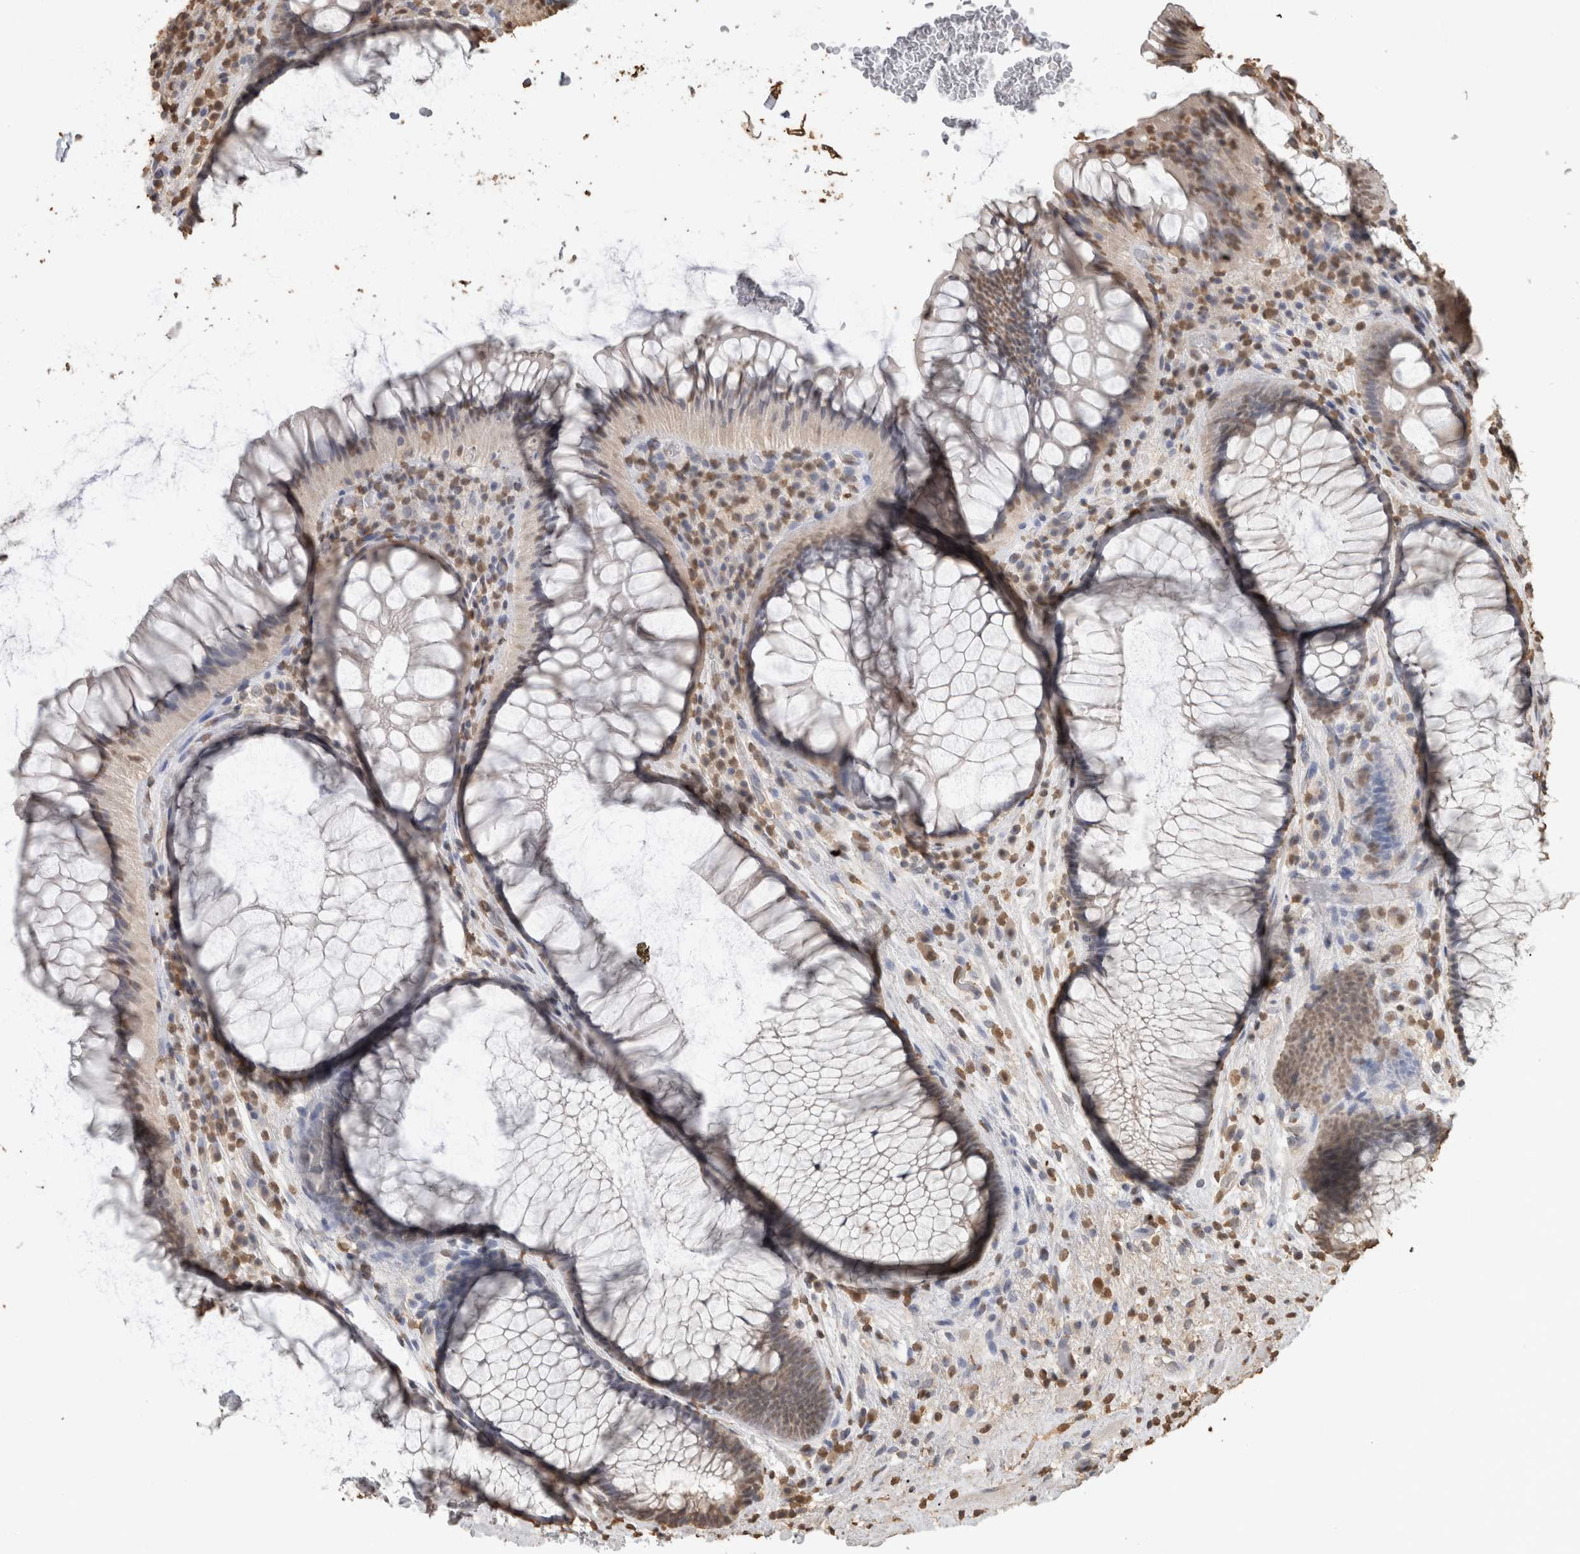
{"staining": {"intensity": "moderate", "quantity": "25%-75%", "location": "nuclear"}, "tissue": "rectum", "cell_type": "Glandular cells", "image_type": "normal", "snomed": [{"axis": "morphology", "description": "Normal tissue, NOS"}, {"axis": "topography", "description": "Rectum"}], "caption": "IHC staining of benign rectum, which demonstrates medium levels of moderate nuclear positivity in approximately 25%-75% of glandular cells indicating moderate nuclear protein staining. The staining was performed using DAB (brown) for protein detection and nuclei were counterstained in hematoxylin (blue).", "gene": "HAND2", "patient": {"sex": "male", "age": 51}}